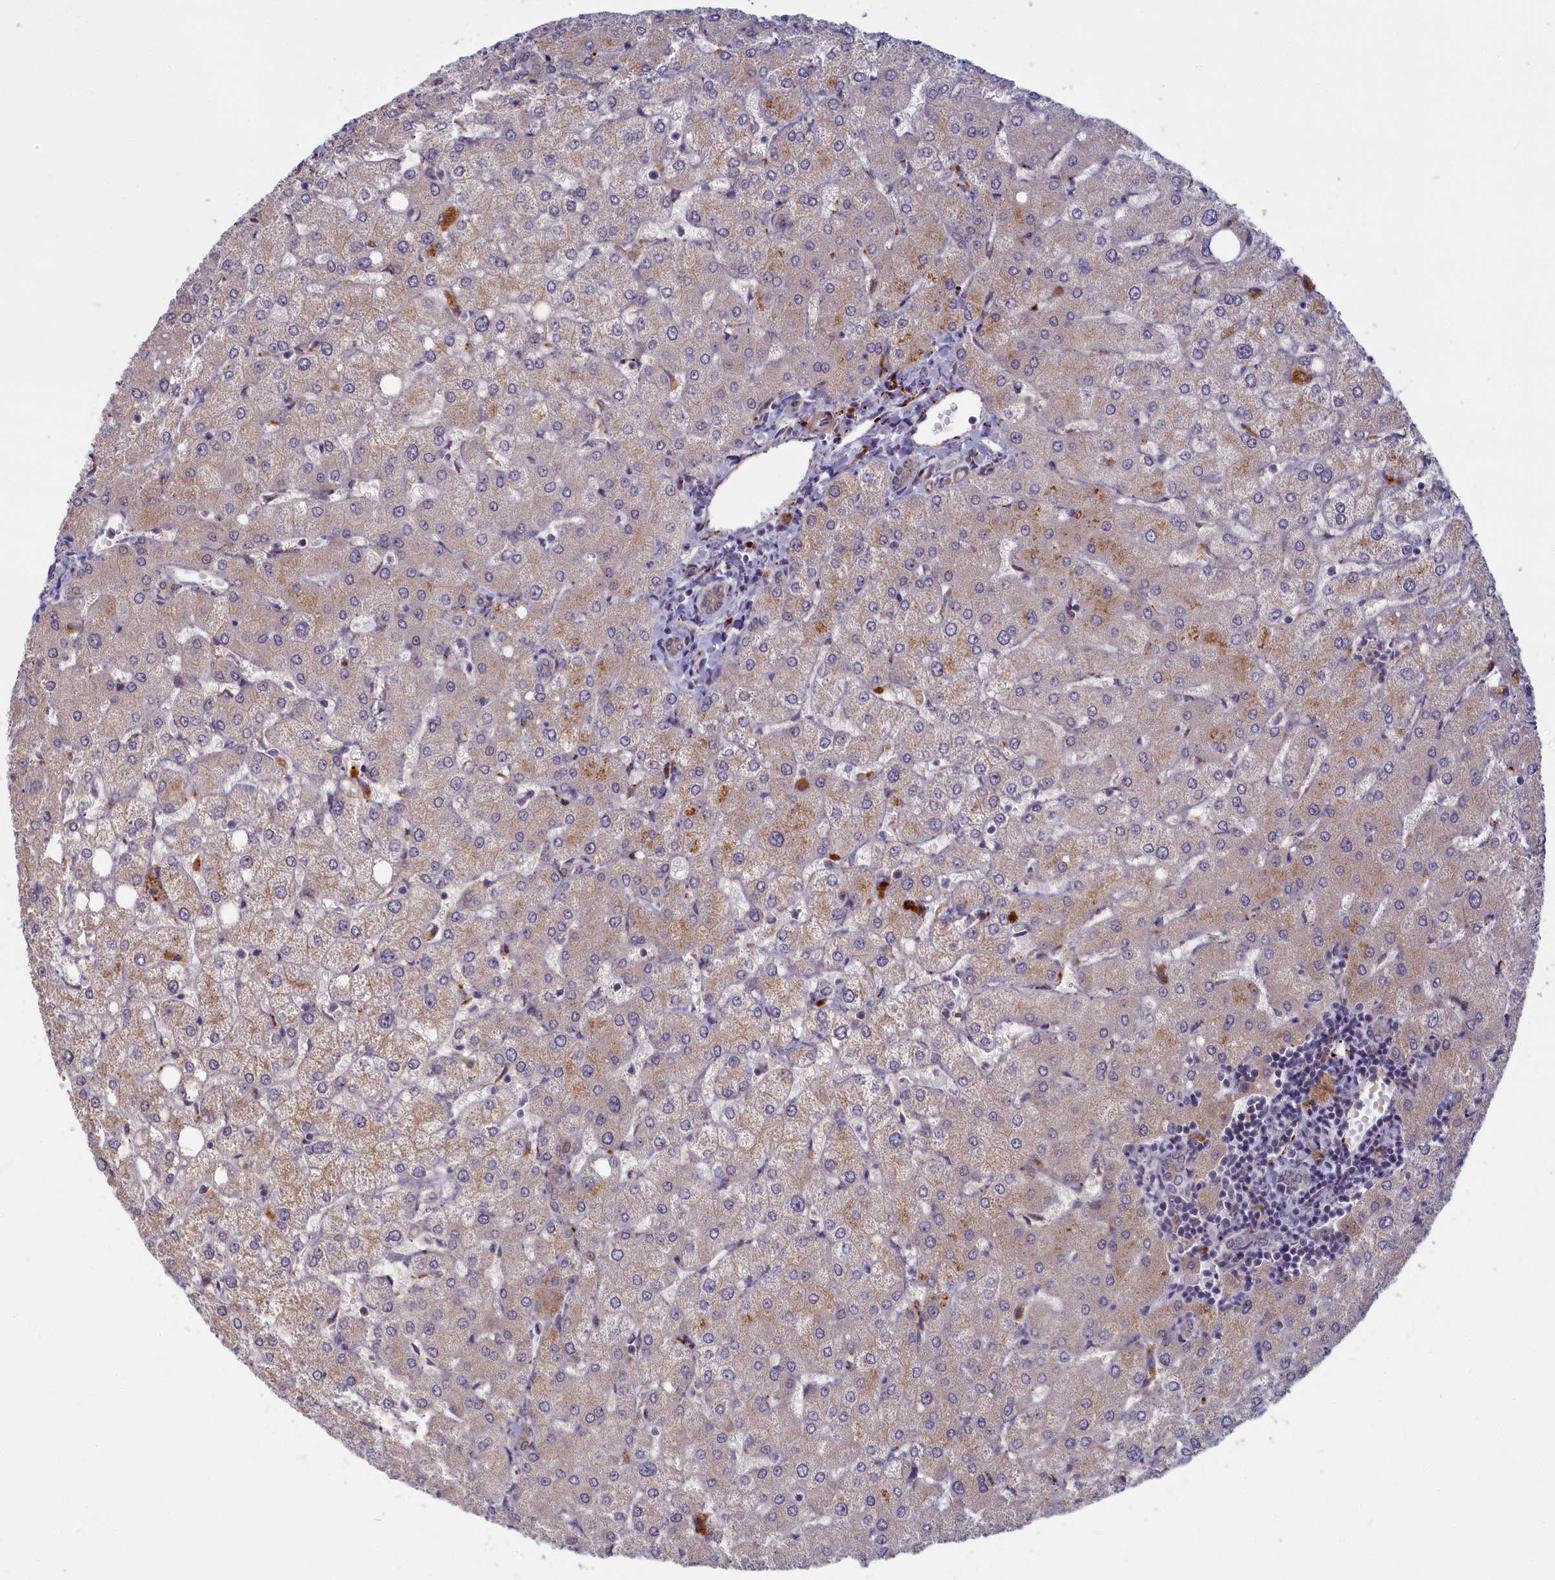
{"staining": {"intensity": "weak", "quantity": "25%-75%", "location": "cytoplasmic/membranous"}, "tissue": "liver", "cell_type": "Cholangiocytes", "image_type": "normal", "snomed": [{"axis": "morphology", "description": "Normal tissue, NOS"}, {"axis": "topography", "description": "Liver"}], "caption": "This micrograph shows unremarkable liver stained with immunohistochemistry (IHC) to label a protein in brown. The cytoplasmic/membranous of cholangiocytes show weak positivity for the protein. Nuclei are counter-stained blue.", "gene": "FCSK", "patient": {"sex": "female", "age": 54}}